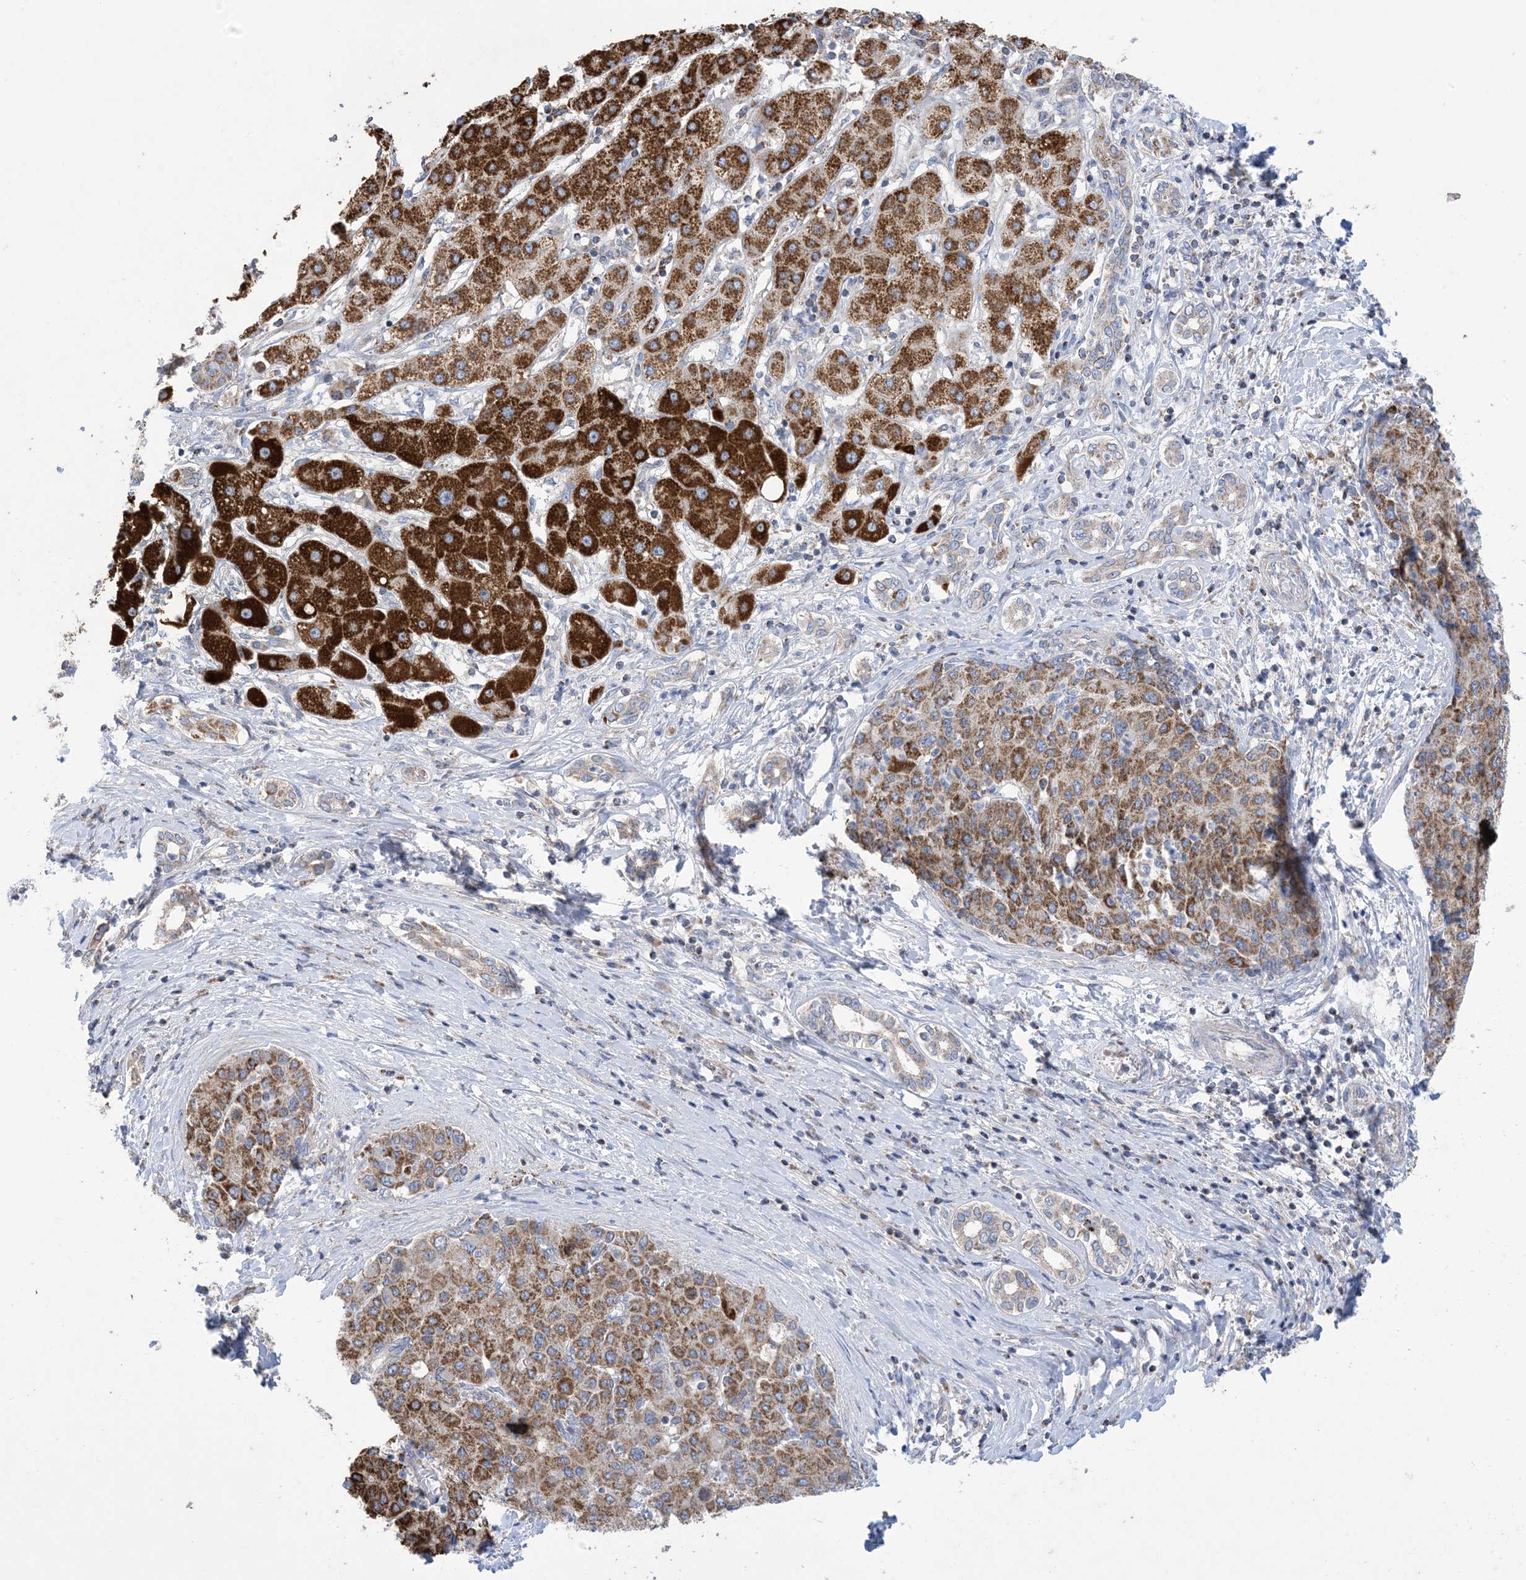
{"staining": {"intensity": "strong", "quantity": ">75%", "location": "cytoplasmic/membranous"}, "tissue": "liver cancer", "cell_type": "Tumor cells", "image_type": "cancer", "snomed": [{"axis": "morphology", "description": "Carcinoma, Hepatocellular, NOS"}, {"axis": "topography", "description": "Liver"}], "caption": "About >75% of tumor cells in human liver cancer display strong cytoplasmic/membranous protein expression as visualized by brown immunohistochemical staining.", "gene": "CLEC16A", "patient": {"sex": "male", "age": 65}}